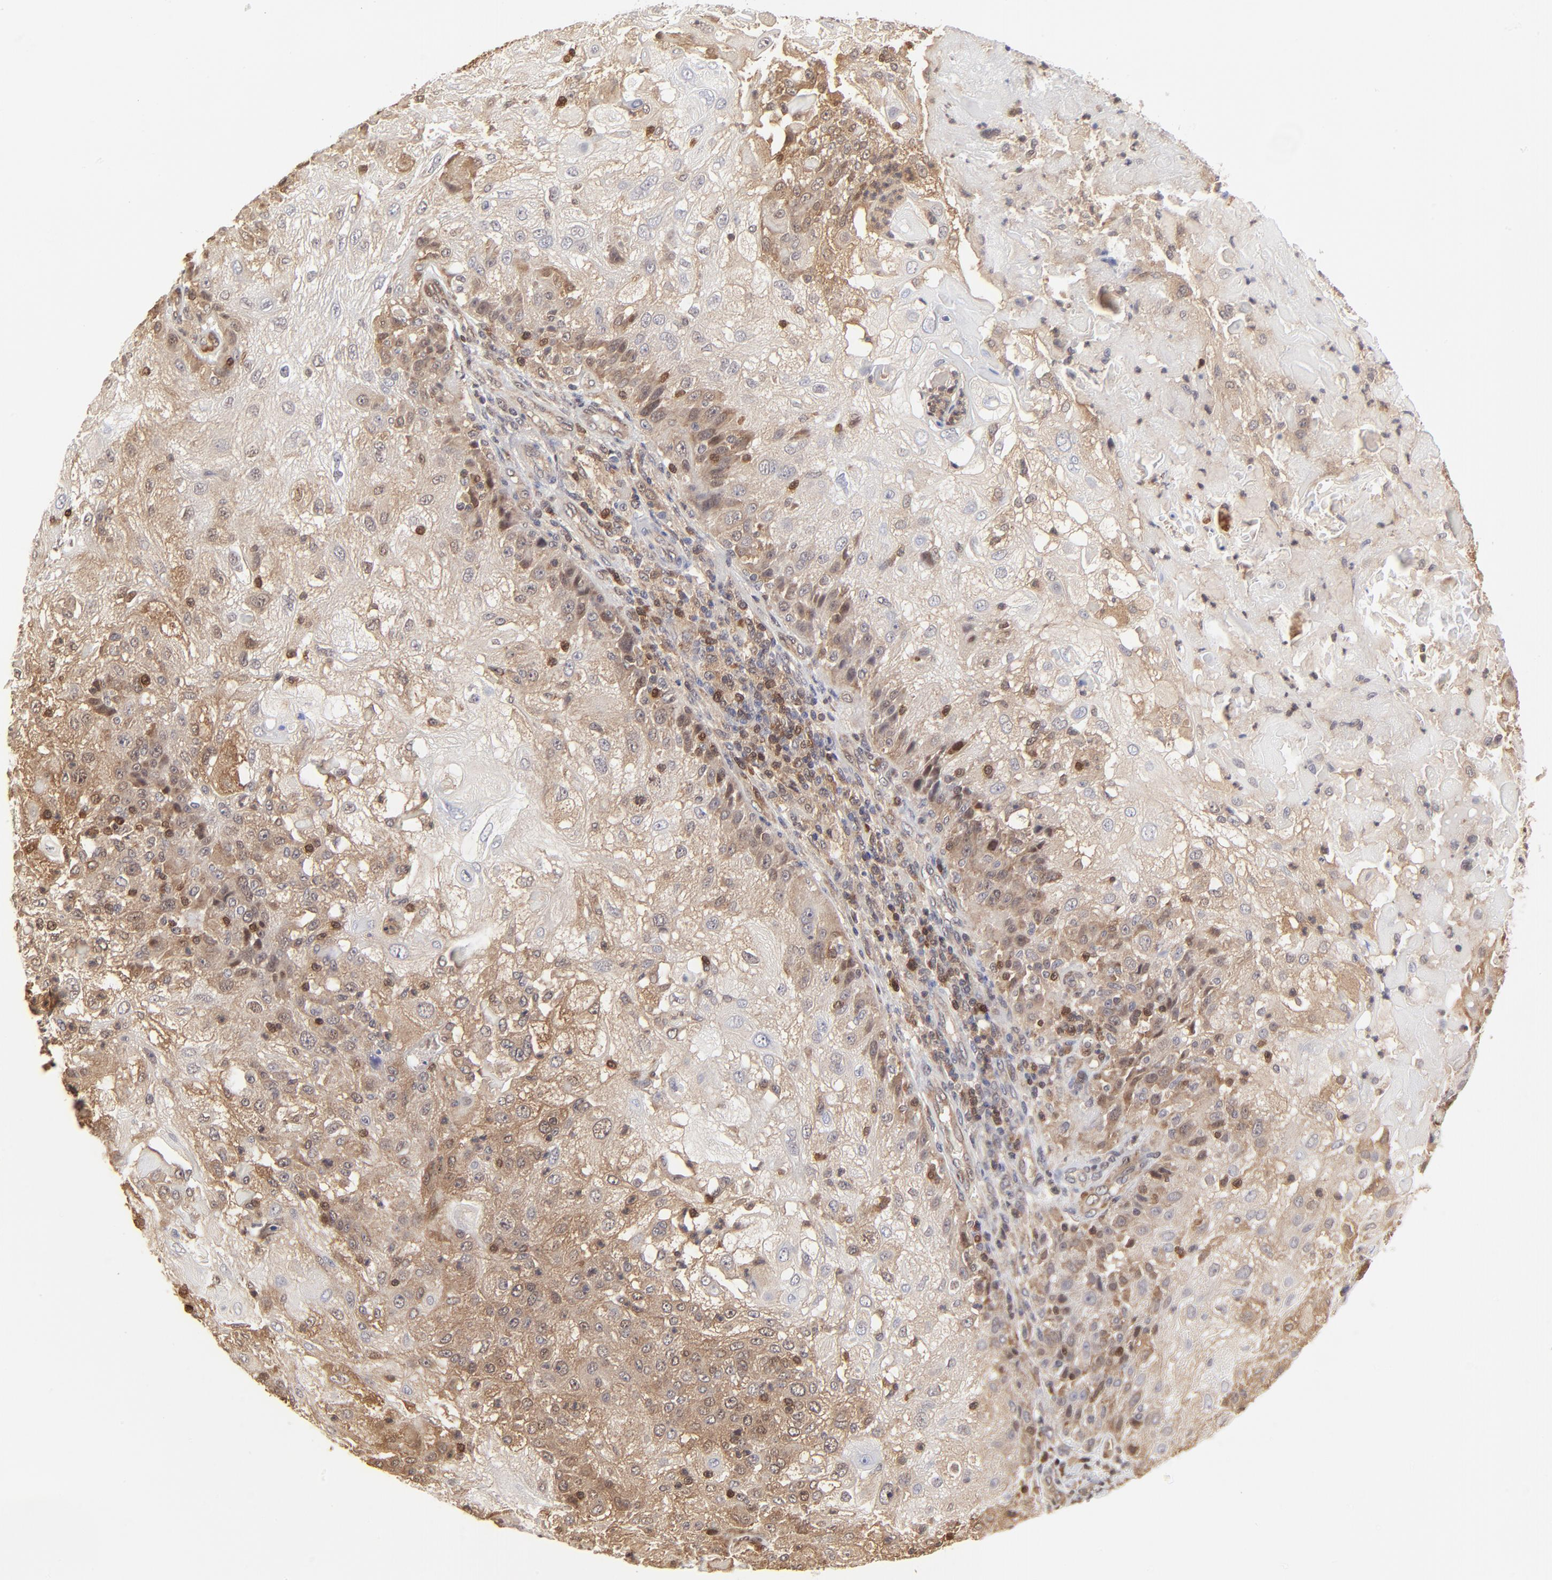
{"staining": {"intensity": "weak", "quantity": "<25%", "location": "cytoplasmic/membranous"}, "tissue": "skin cancer", "cell_type": "Tumor cells", "image_type": "cancer", "snomed": [{"axis": "morphology", "description": "Normal tissue, NOS"}, {"axis": "morphology", "description": "Squamous cell carcinoma, NOS"}, {"axis": "topography", "description": "Skin"}], "caption": "Immunohistochemistry micrograph of neoplastic tissue: skin cancer (squamous cell carcinoma) stained with DAB reveals no significant protein positivity in tumor cells. The staining is performed using DAB (3,3'-diaminobenzidine) brown chromogen with nuclei counter-stained in using hematoxylin.", "gene": "CASP3", "patient": {"sex": "female", "age": 83}}